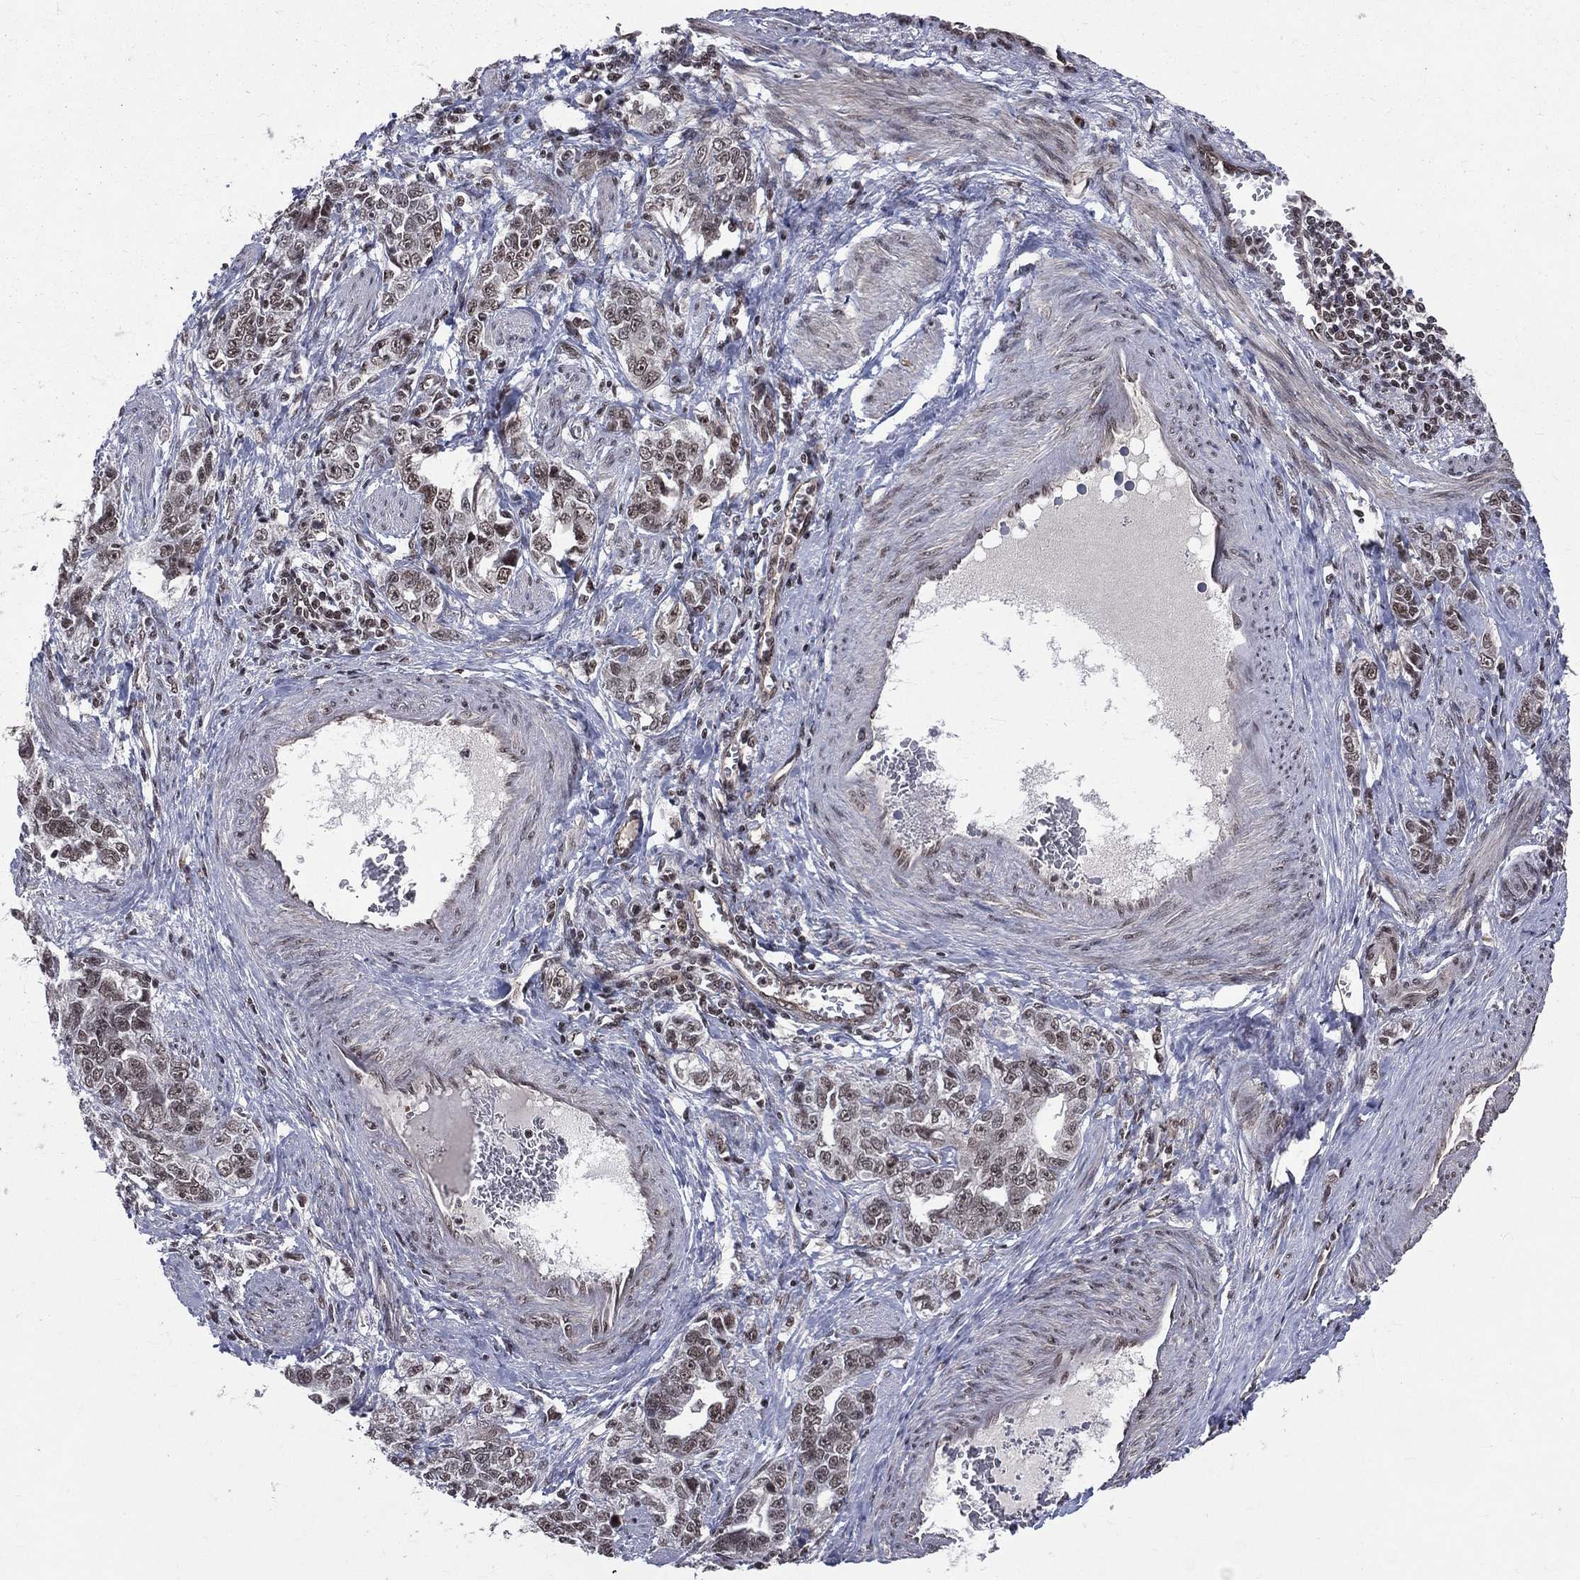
{"staining": {"intensity": "moderate", "quantity": "<25%", "location": "nuclear"}, "tissue": "ovarian cancer", "cell_type": "Tumor cells", "image_type": "cancer", "snomed": [{"axis": "morphology", "description": "Cystadenocarcinoma, serous, NOS"}, {"axis": "topography", "description": "Ovary"}], "caption": "High-power microscopy captured an IHC image of serous cystadenocarcinoma (ovarian), revealing moderate nuclear expression in about <25% of tumor cells.", "gene": "SMC3", "patient": {"sex": "female", "age": 51}}